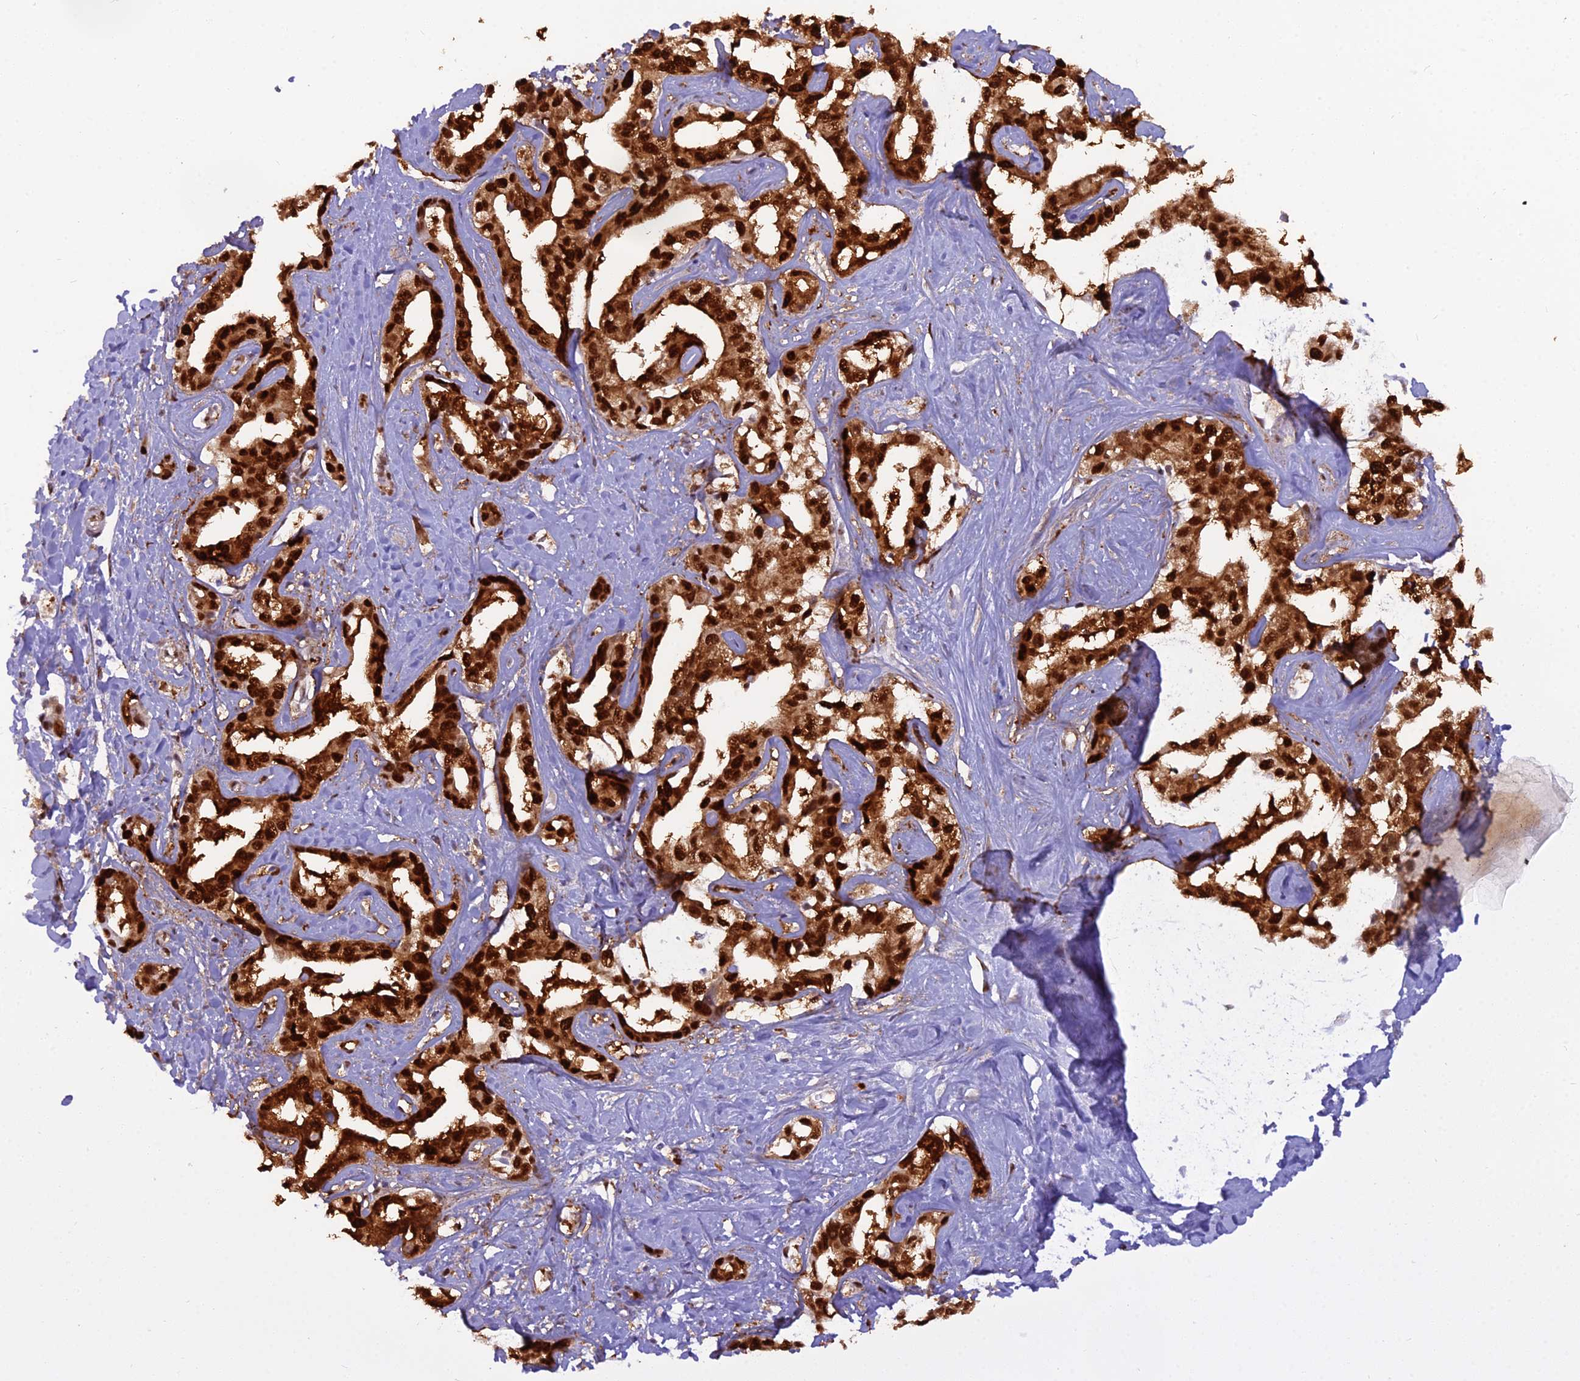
{"staining": {"intensity": "strong", "quantity": ">75%", "location": "cytoplasmic/membranous,nuclear"}, "tissue": "liver cancer", "cell_type": "Tumor cells", "image_type": "cancer", "snomed": [{"axis": "morphology", "description": "Cholangiocarcinoma"}, {"axis": "topography", "description": "Liver"}], "caption": "Human cholangiocarcinoma (liver) stained with a protein marker reveals strong staining in tumor cells.", "gene": "NPEPL1", "patient": {"sex": "male", "age": 59}}